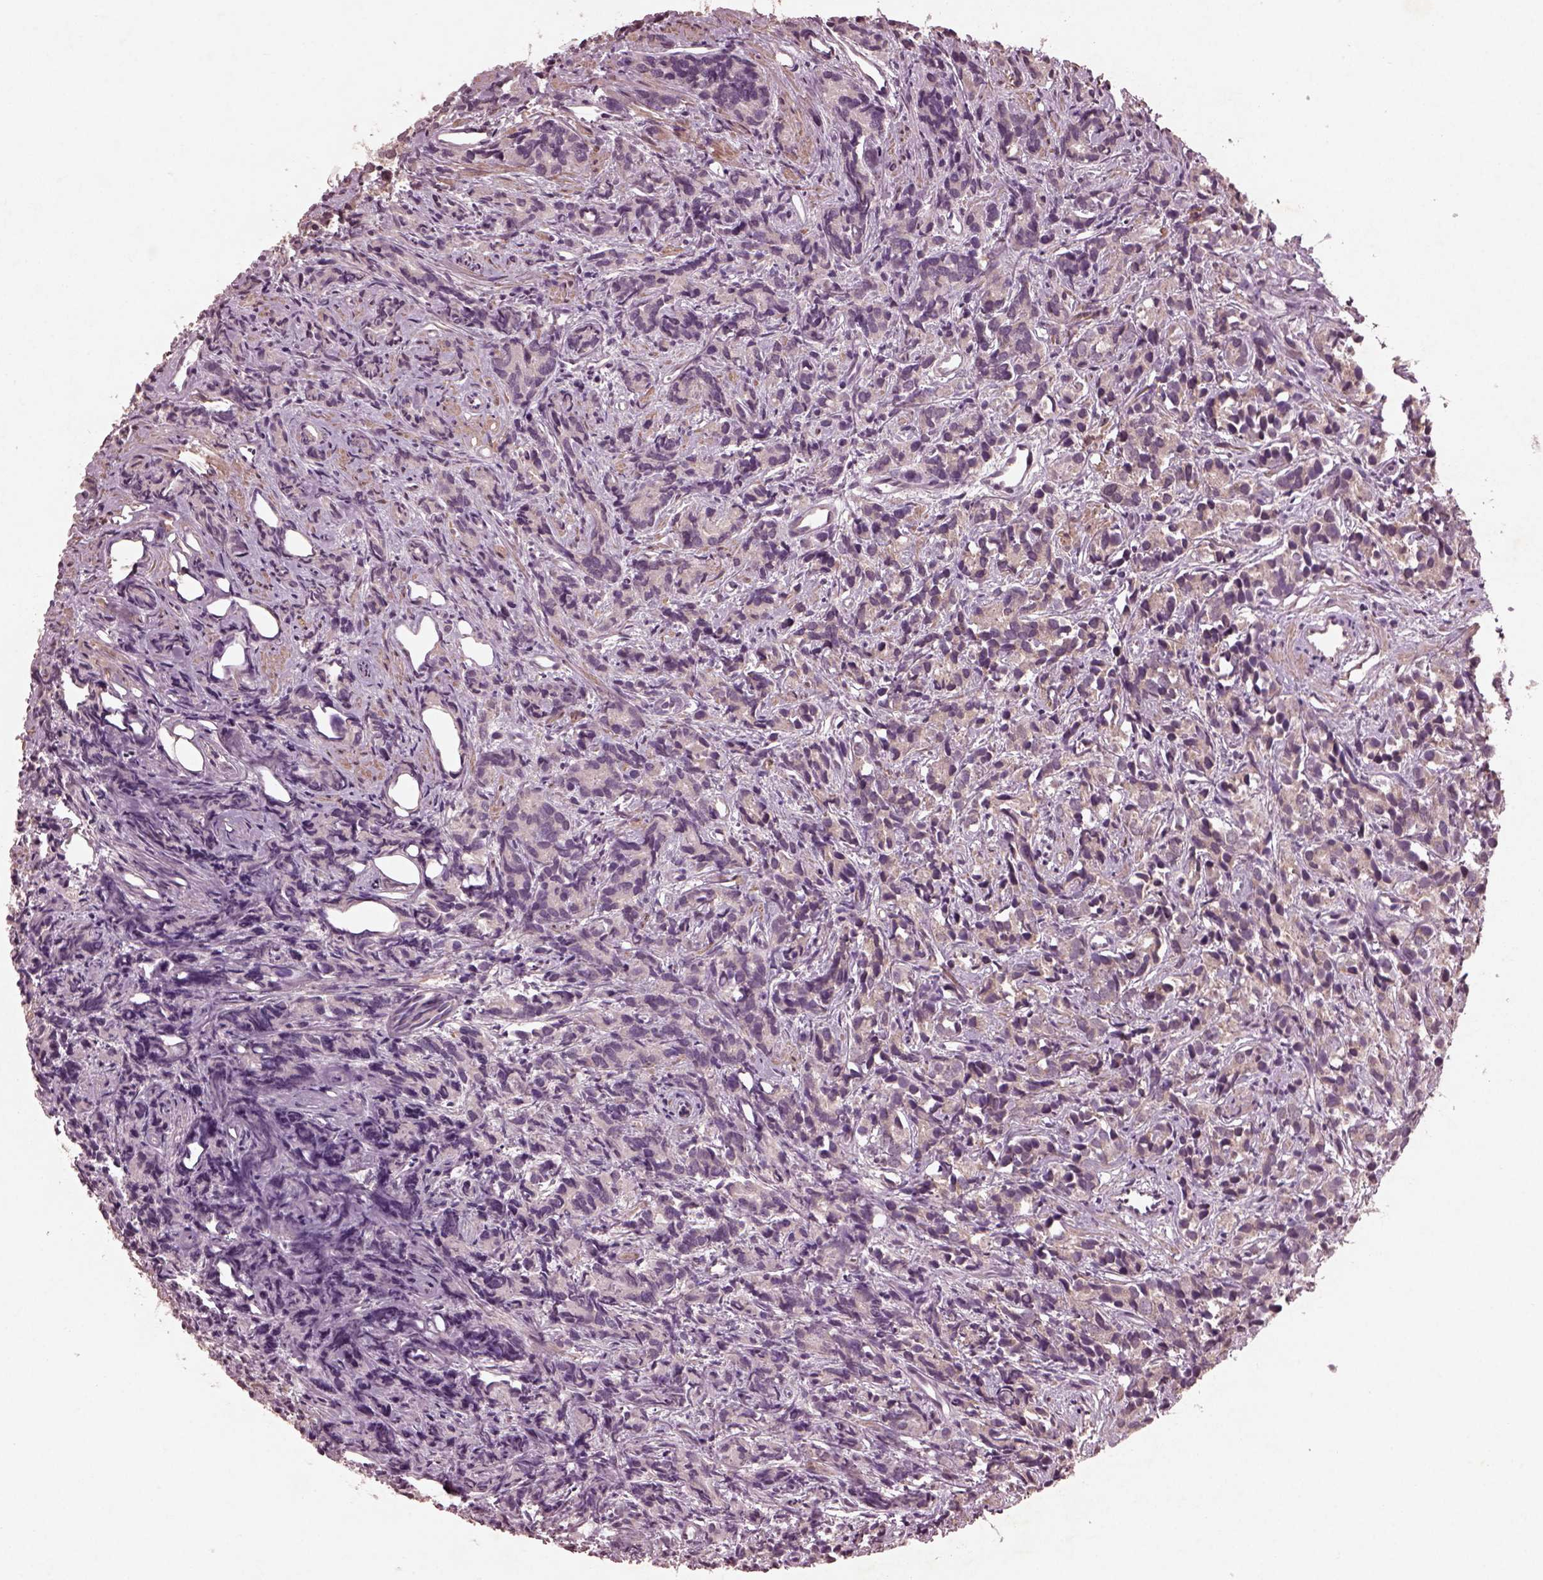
{"staining": {"intensity": "negative", "quantity": "none", "location": "none"}, "tissue": "prostate cancer", "cell_type": "Tumor cells", "image_type": "cancer", "snomed": [{"axis": "morphology", "description": "Adenocarcinoma, High grade"}, {"axis": "topography", "description": "Prostate"}], "caption": "This histopathology image is of prostate cancer stained with IHC to label a protein in brown with the nuclei are counter-stained blue. There is no staining in tumor cells.", "gene": "FRRS1L", "patient": {"sex": "male", "age": 84}}